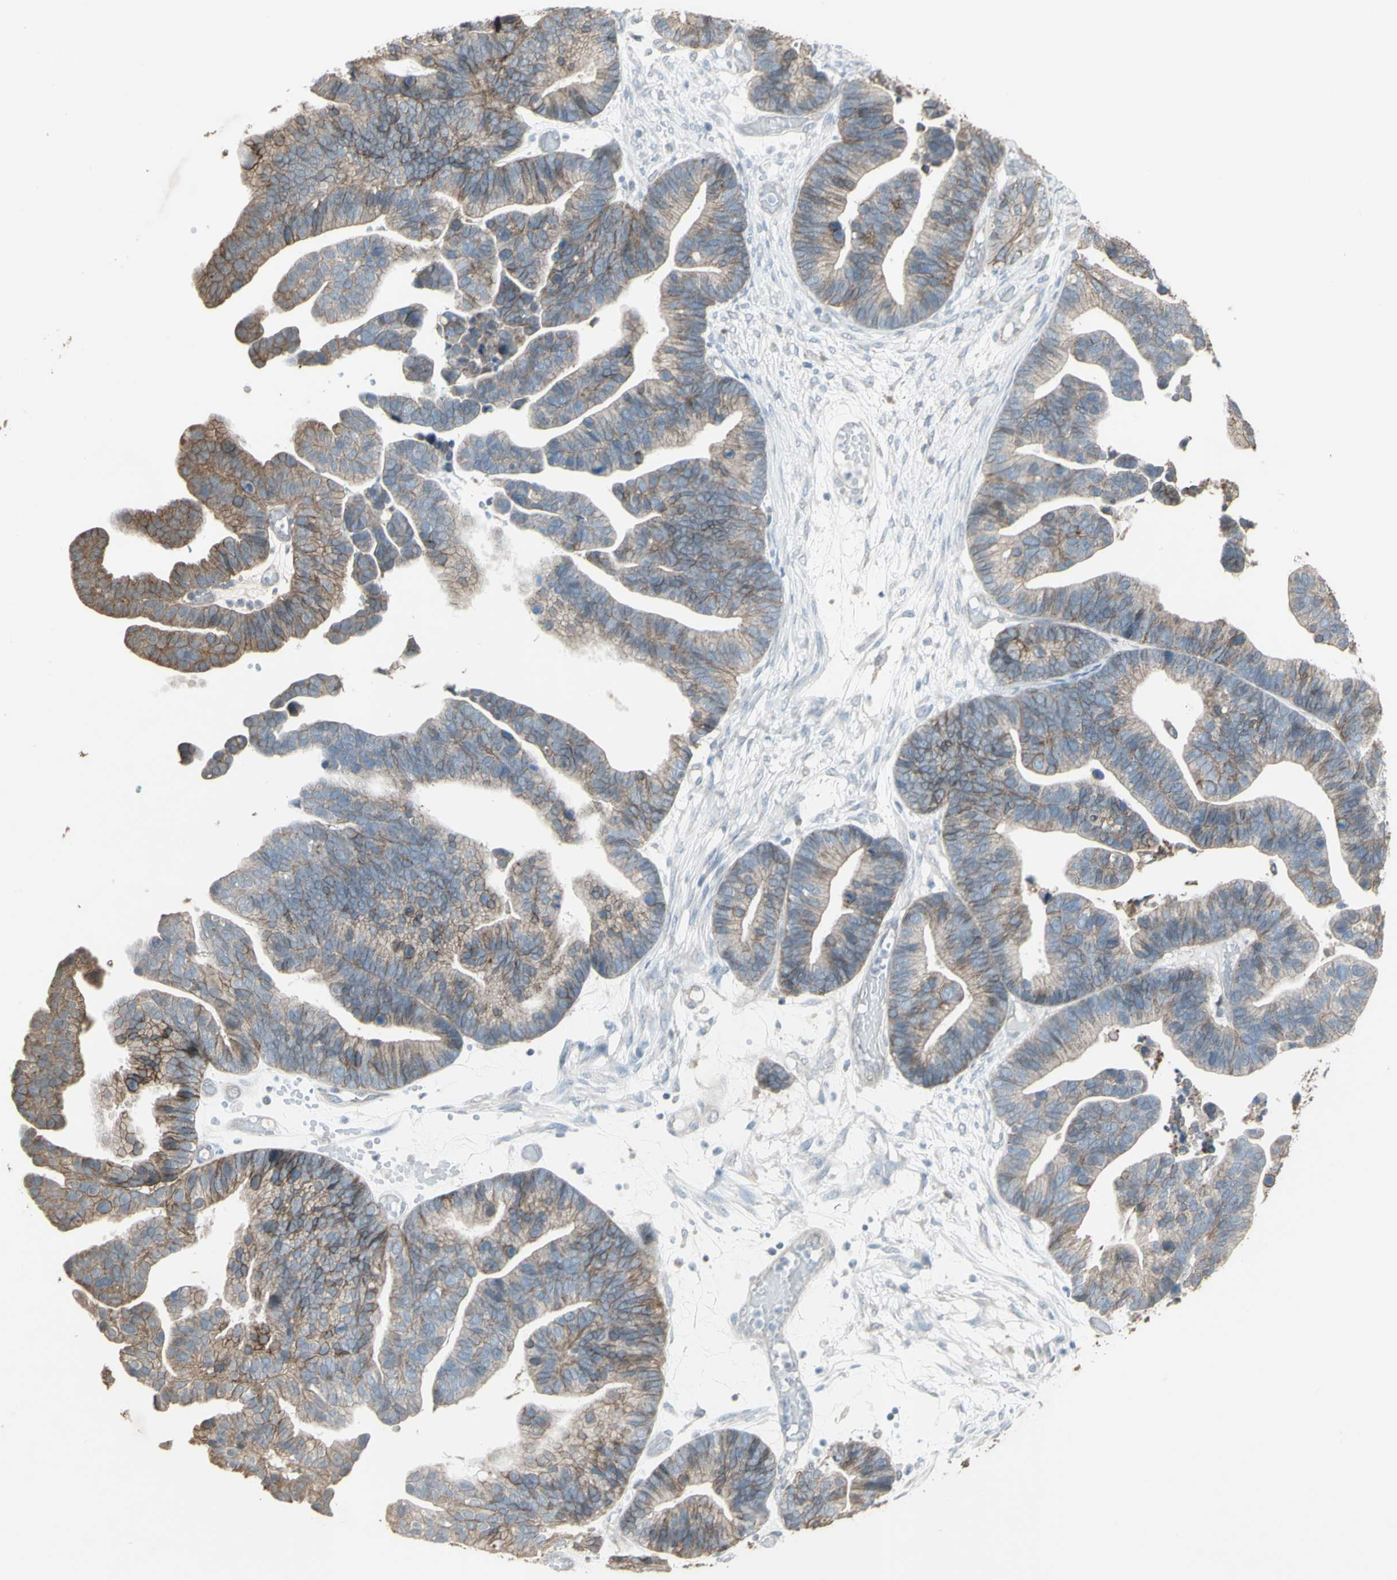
{"staining": {"intensity": "weak", "quantity": ">75%", "location": "cytoplasmic/membranous"}, "tissue": "ovarian cancer", "cell_type": "Tumor cells", "image_type": "cancer", "snomed": [{"axis": "morphology", "description": "Cystadenocarcinoma, serous, NOS"}, {"axis": "topography", "description": "Ovary"}], "caption": "Tumor cells reveal weak cytoplasmic/membranous staining in about >75% of cells in serous cystadenocarcinoma (ovarian). The protein of interest is stained brown, and the nuclei are stained in blue (DAB IHC with brightfield microscopy, high magnification).", "gene": "FXYD3", "patient": {"sex": "female", "age": 56}}